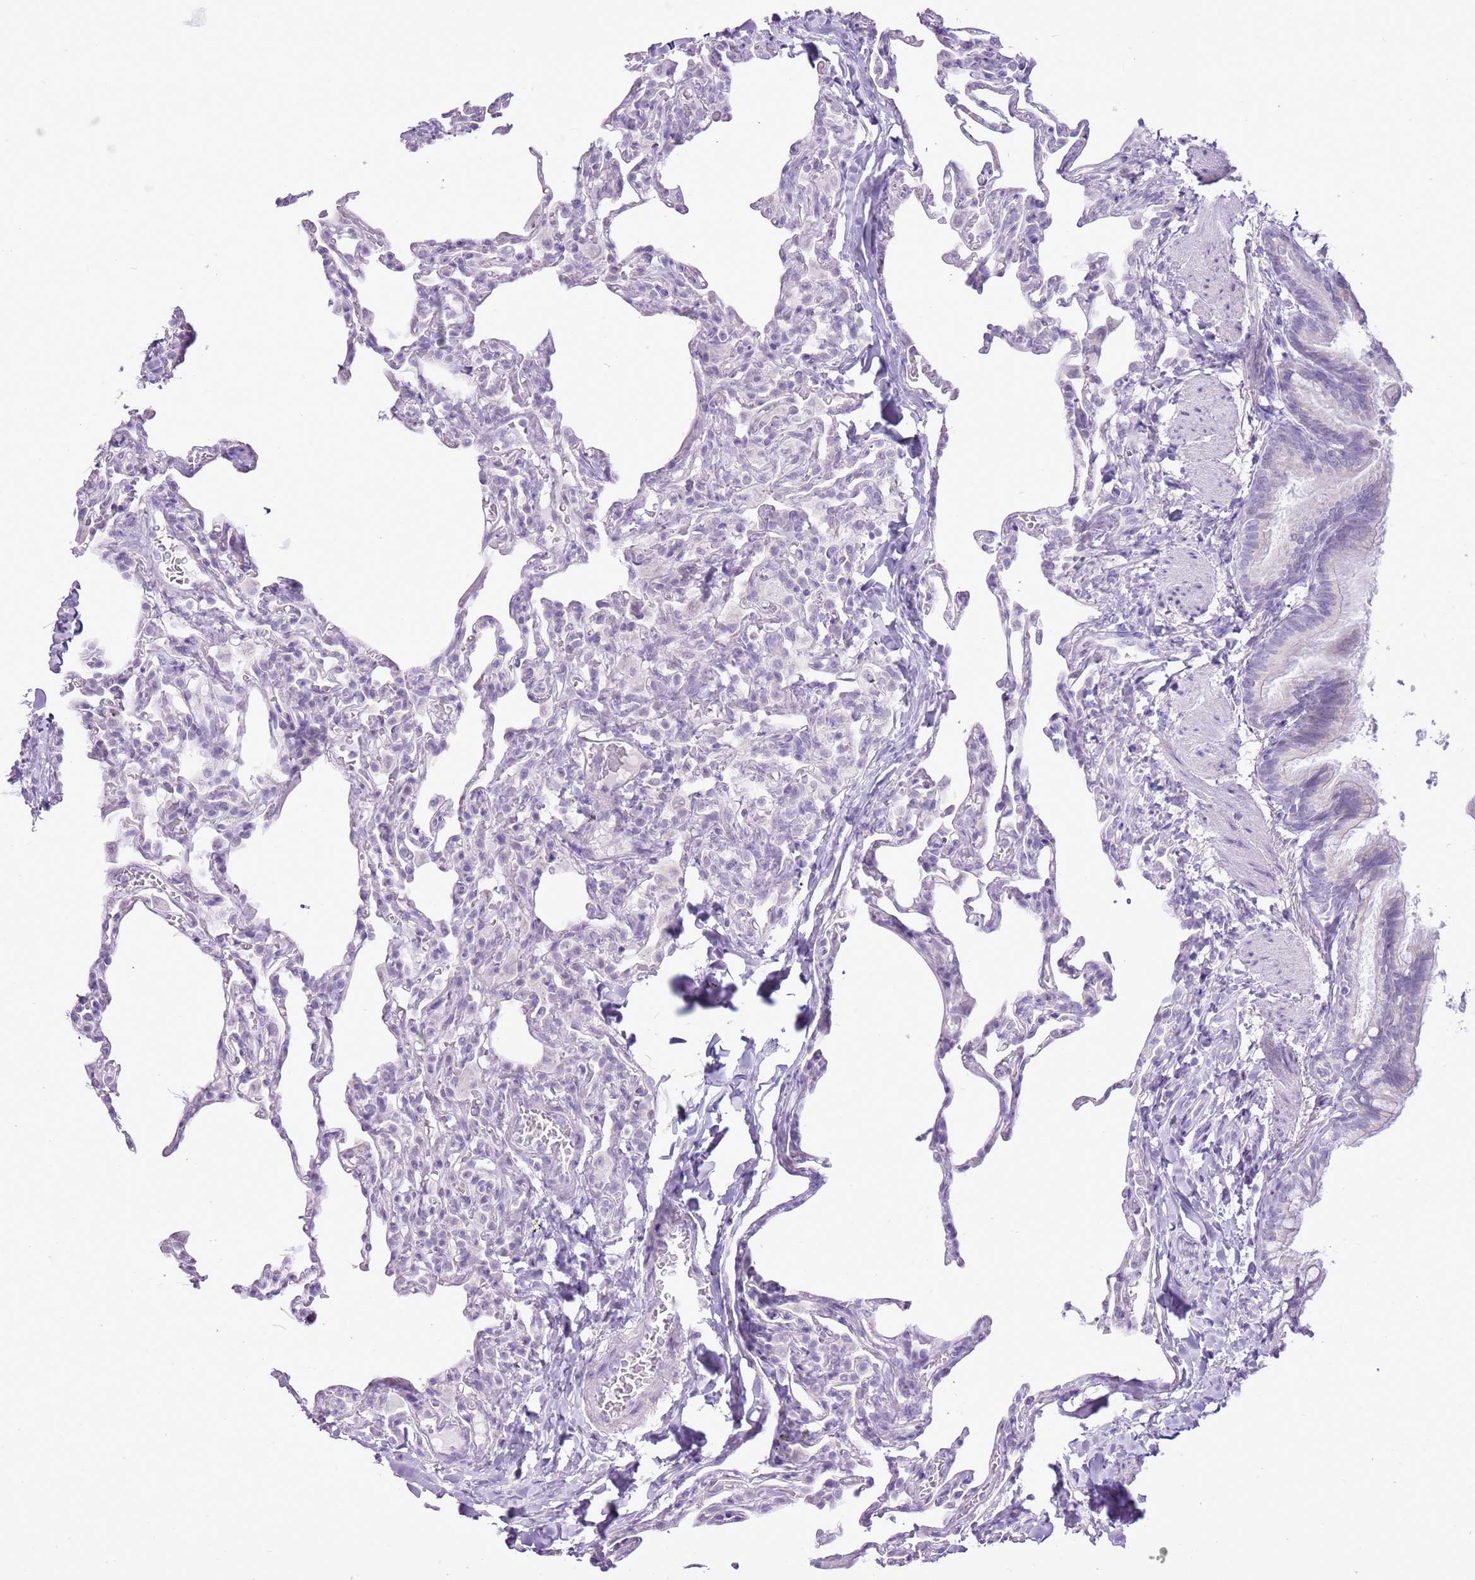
{"staining": {"intensity": "negative", "quantity": "none", "location": "none"}, "tissue": "lung", "cell_type": "Alveolar cells", "image_type": "normal", "snomed": [{"axis": "morphology", "description": "Normal tissue, NOS"}, {"axis": "topography", "description": "Lung"}], "caption": "The immunohistochemistry (IHC) photomicrograph has no significant staining in alveolar cells of lung.", "gene": "RPL3L", "patient": {"sex": "male", "age": 20}}